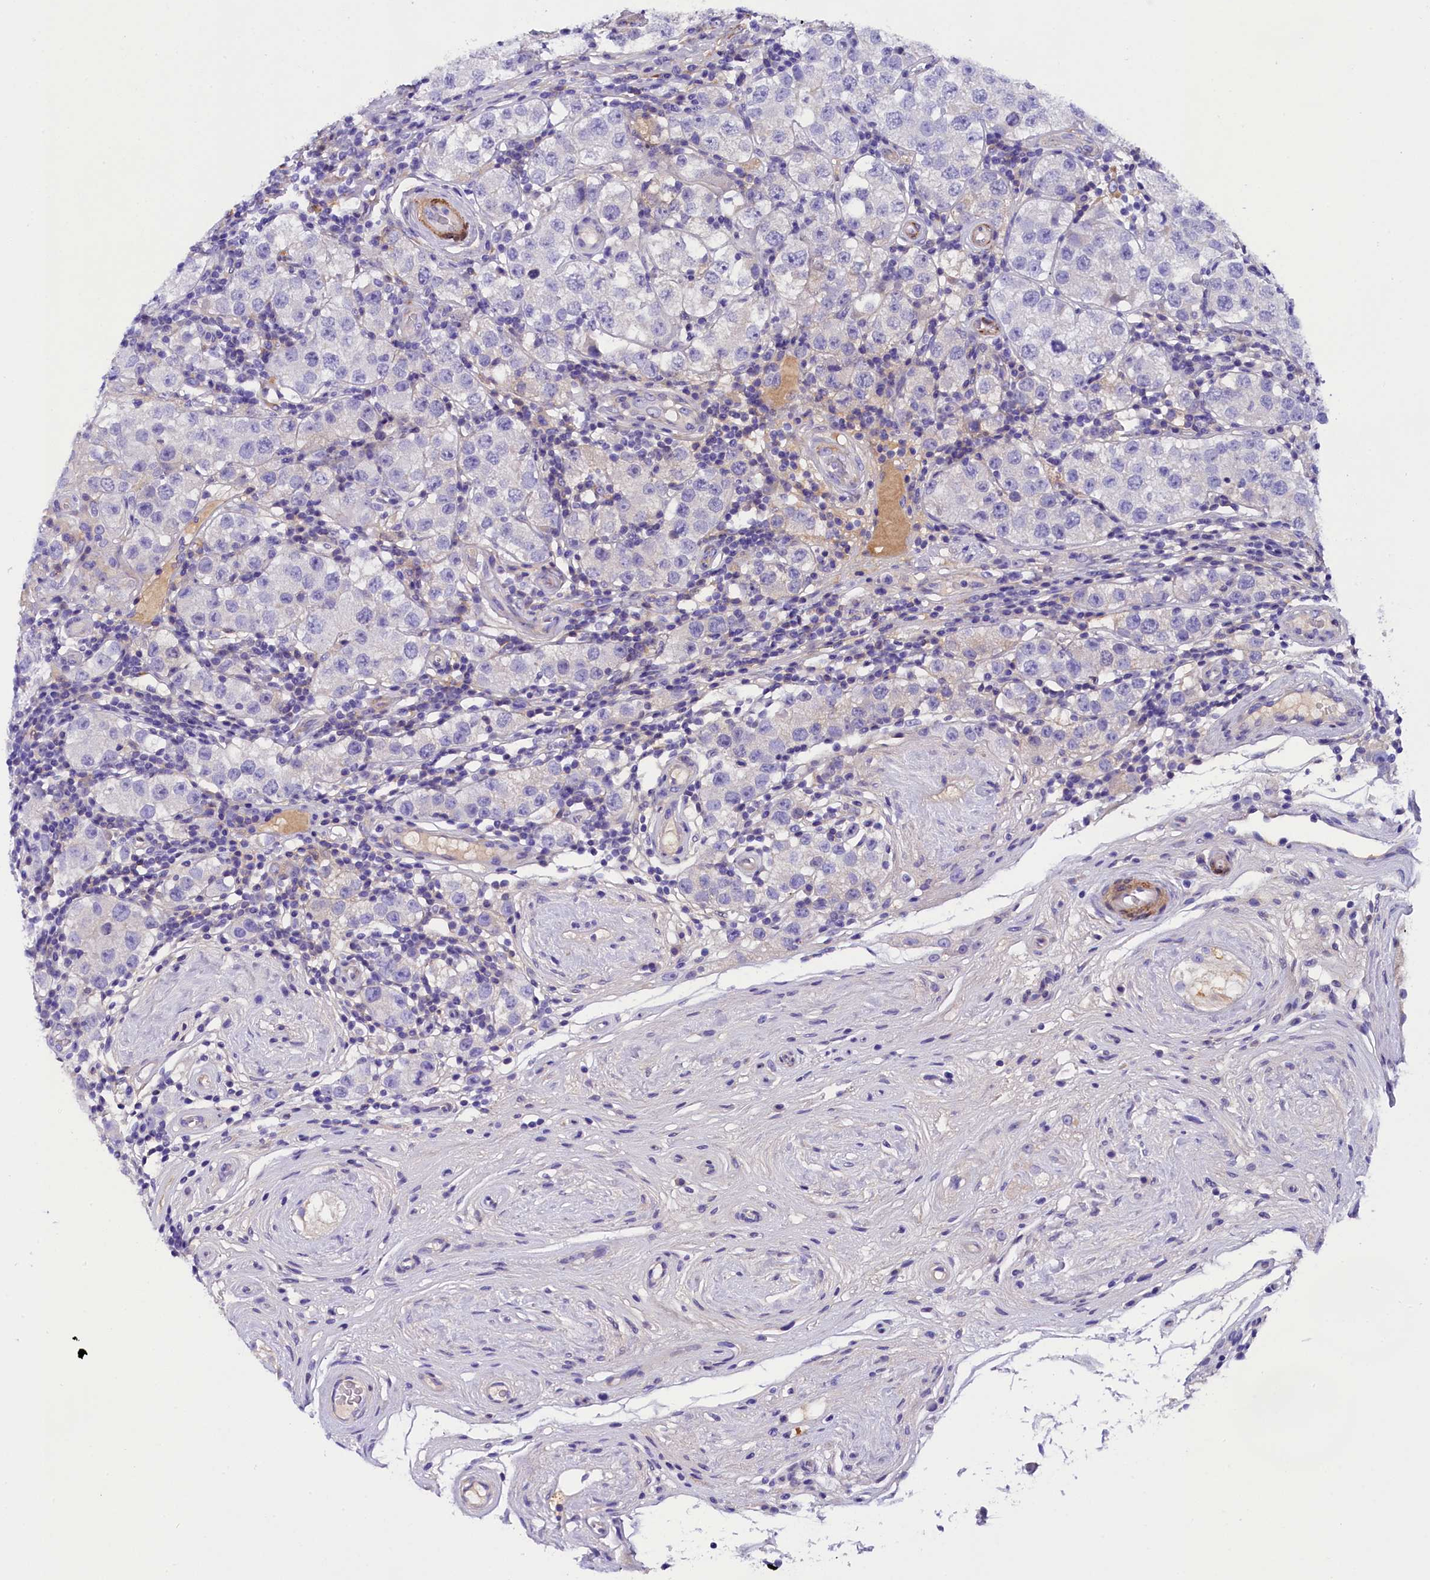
{"staining": {"intensity": "negative", "quantity": "none", "location": "none"}, "tissue": "testis cancer", "cell_type": "Tumor cells", "image_type": "cancer", "snomed": [{"axis": "morphology", "description": "Seminoma, NOS"}, {"axis": "topography", "description": "Testis"}], "caption": "This is a micrograph of immunohistochemistry (IHC) staining of testis cancer, which shows no positivity in tumor cells.", "gene": "SOD3", "patient": {"sex": "male", "age": 34}}